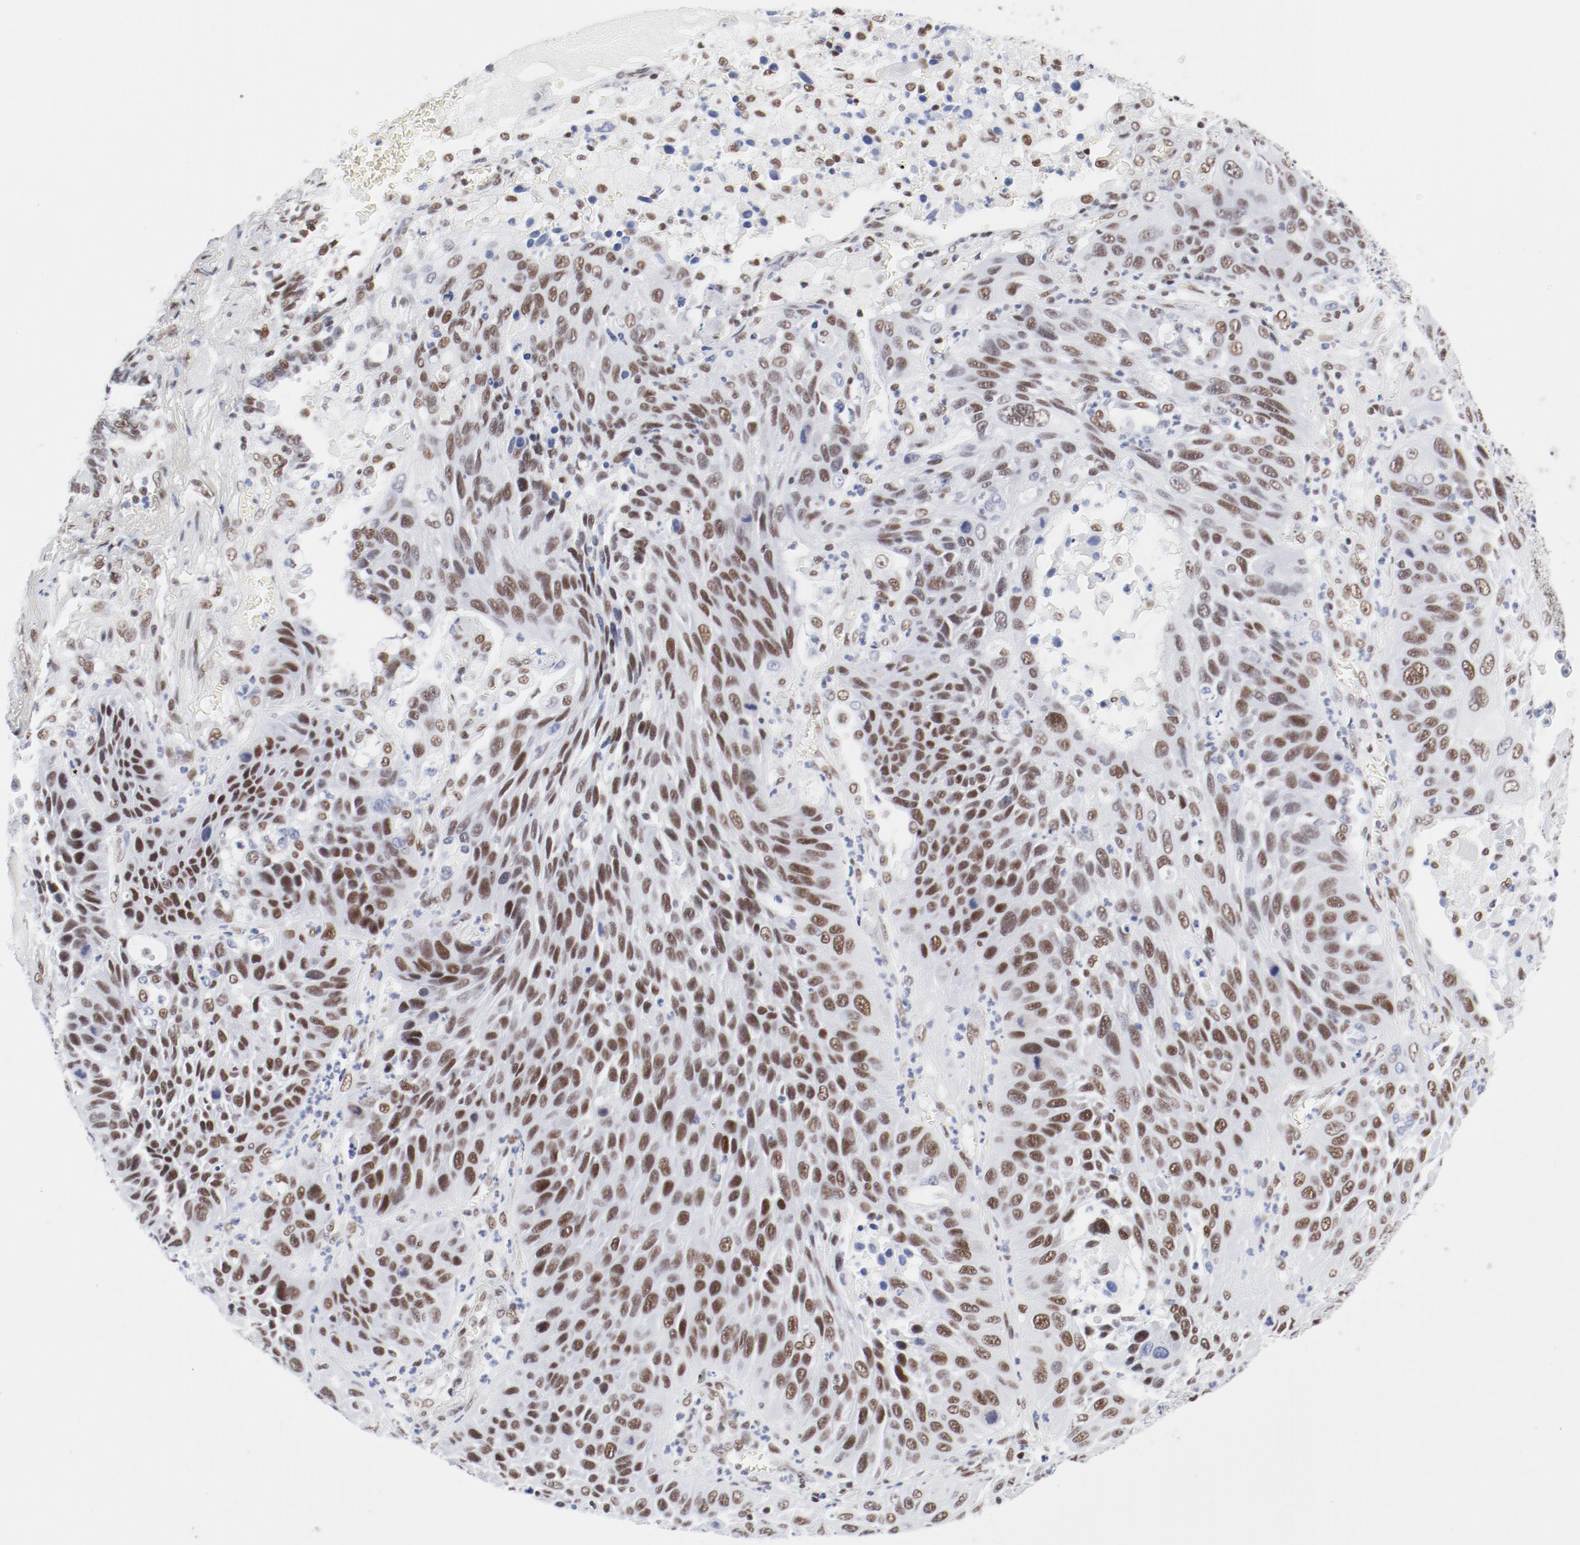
{"staining": {"intensity": "moderate", "quantity": ">75%", "location": "nuclear"}, "tissue": "lung cancer", "cell_type": "Tumor cells", "image_type": "cancer", "snomed": [{"axis": "morphology", "description": "Squamous cell carcinoma, NOS"}, {"axis": "topography", "description": "Lung"}], "caption": "This histopathology image displays squamous cell carcinoma (lung) stained with immunohistochemistry to label a protein in brown. The nuclear of tumor cells show moderate positivity for the protein. Nuclei are counter-stained blue.", "gene": "ATF2", "patient": {"sex": "female", "age": 76}}